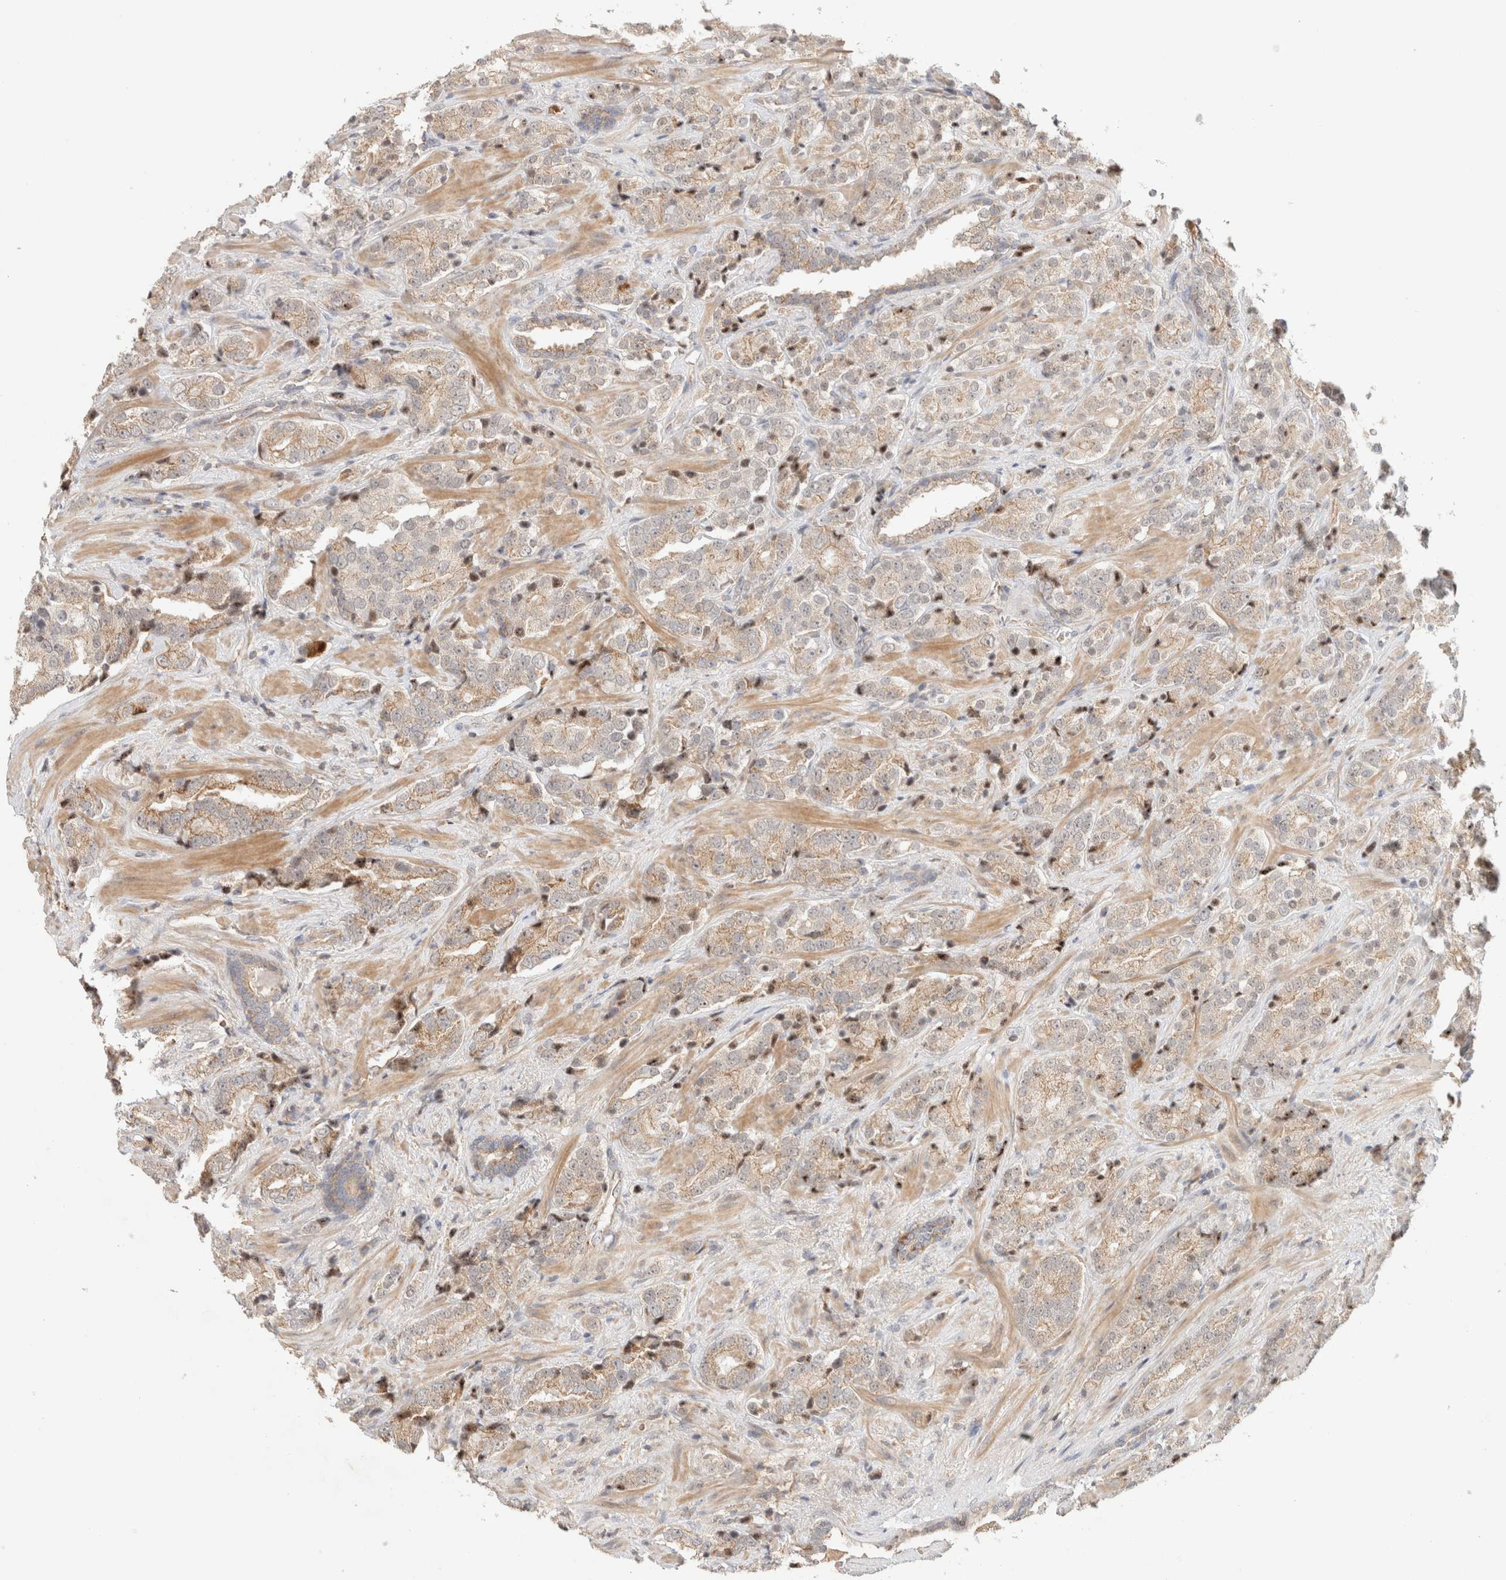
{"staining": {"intensity": "weak", "quantity": ">75%", "location": "cytoplasmic/membranous"}, "tissue": "prostate cancer", "cell_type": "Tumor cells", "image_type": "cancer", "snomed": [{"axis": "morphology", "description": "Adenocarcinoma, High grade"}, {"axis": "topography", "description": "Prostate"}], "caption": "Brown immunohistochemical staining in prostate cancer (adenocarcinoma (high-grade)) shows weak cytoplasmic/membranous staining in approximately >75% of tumor cells.", "gene": "MRM3", "patient": {"sex": "male", "age": 71}}